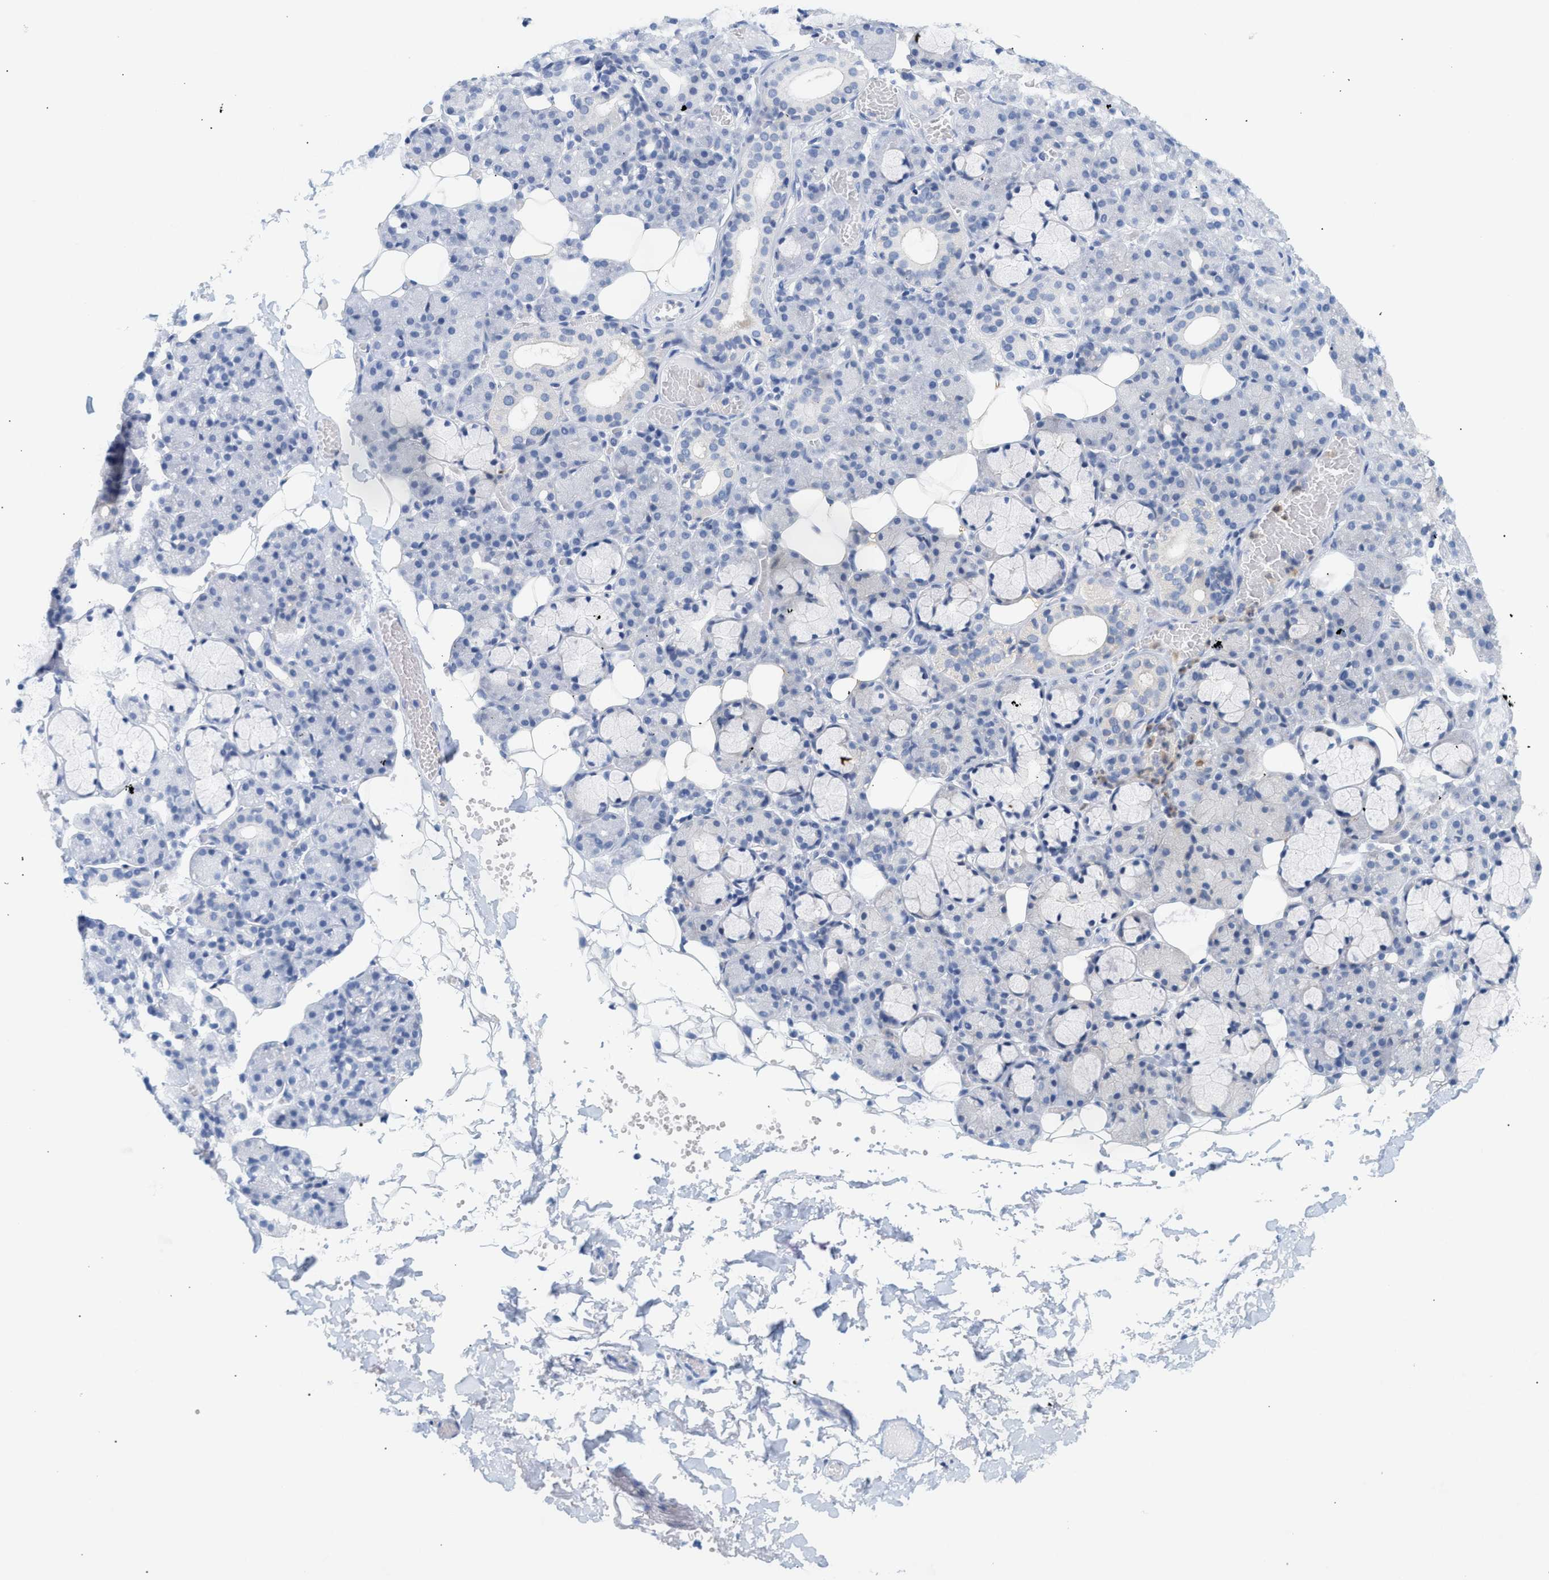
{"staining": {"intensity": "negative", "quantity": "none", "location": "none"}, "tissue": "salivary gland", "cell_type": "Glandular cells", "image_type": "normal", "snomed": [{"axis": "morphology", "description": "Normal tissue, NOS"}, {"axis": "topography", "description": "Salivary gland"}], "caption": "This image is of normal salivary gland stained with immunohistochemistry (IHC) to label a protein in brown with the nuclei are counter-stained blue. There is no positivity in glandular cells.", "gene": "PLCD1", "patient": {"sex": "male", "age": 63}}